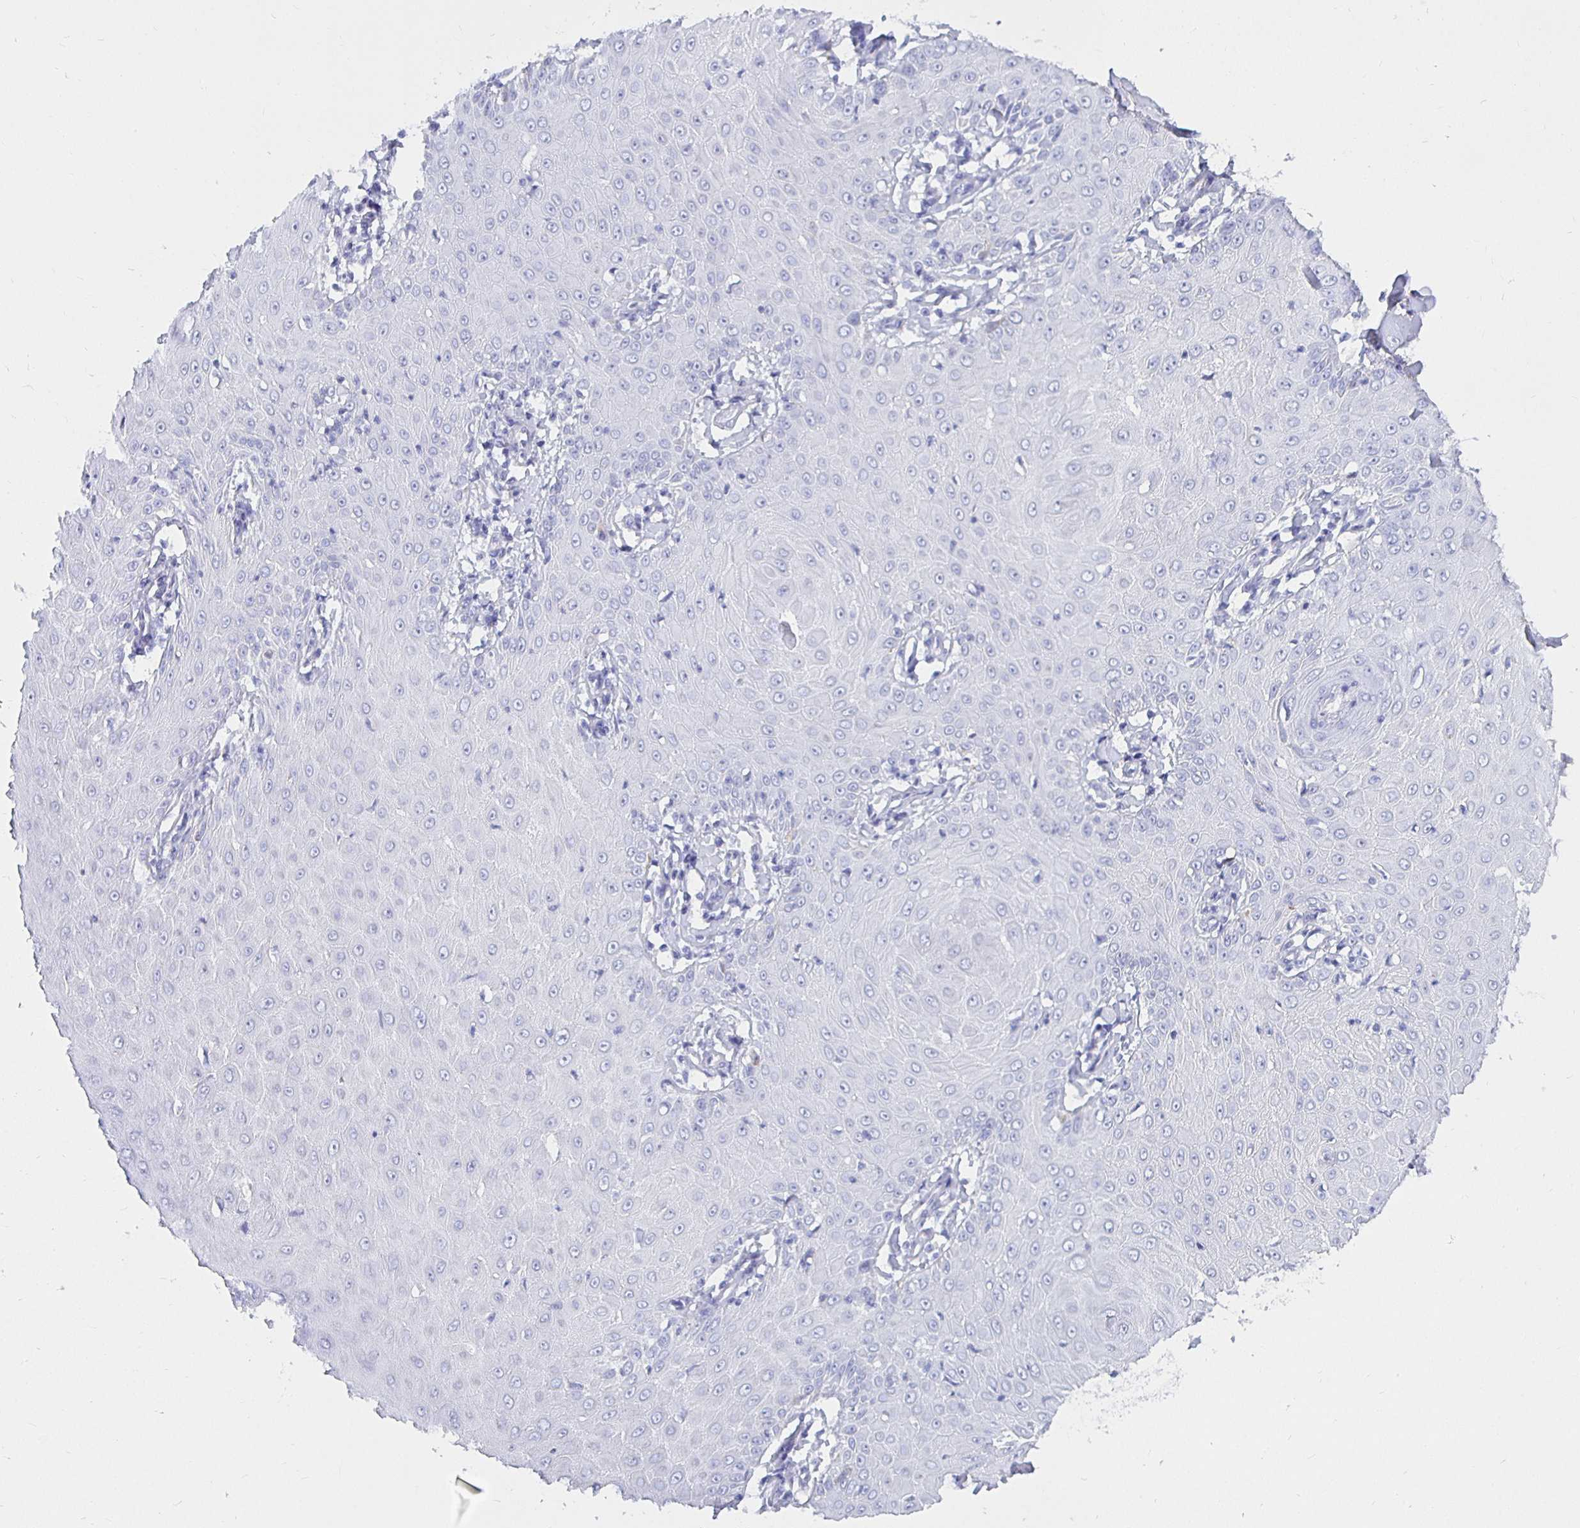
{"staining": {"intensity": "negative", "quantity": "none", "location": "none"}, "tissue": "skin cancer", "cell_type": "Tumor cells", "image_type": "cancer", "snomed": [{"axis": "morphology", "description": "Squamous cell carcinoma, NOS"}, {"axis": "topography", "description": "Skin"}], "caption": "A histopathology image of human squamous cell carcinoma (skin) is negative for staining in tumor cells. The staining was performed using DAB (3,3'-diaminobenzidine) to visualize the protein expression in brown, while the nuclei were stained in blue with hematoxylin (Magnification: 20x).", "gene": "UMOD", "patient": {"sex": "male", "age": 70}}